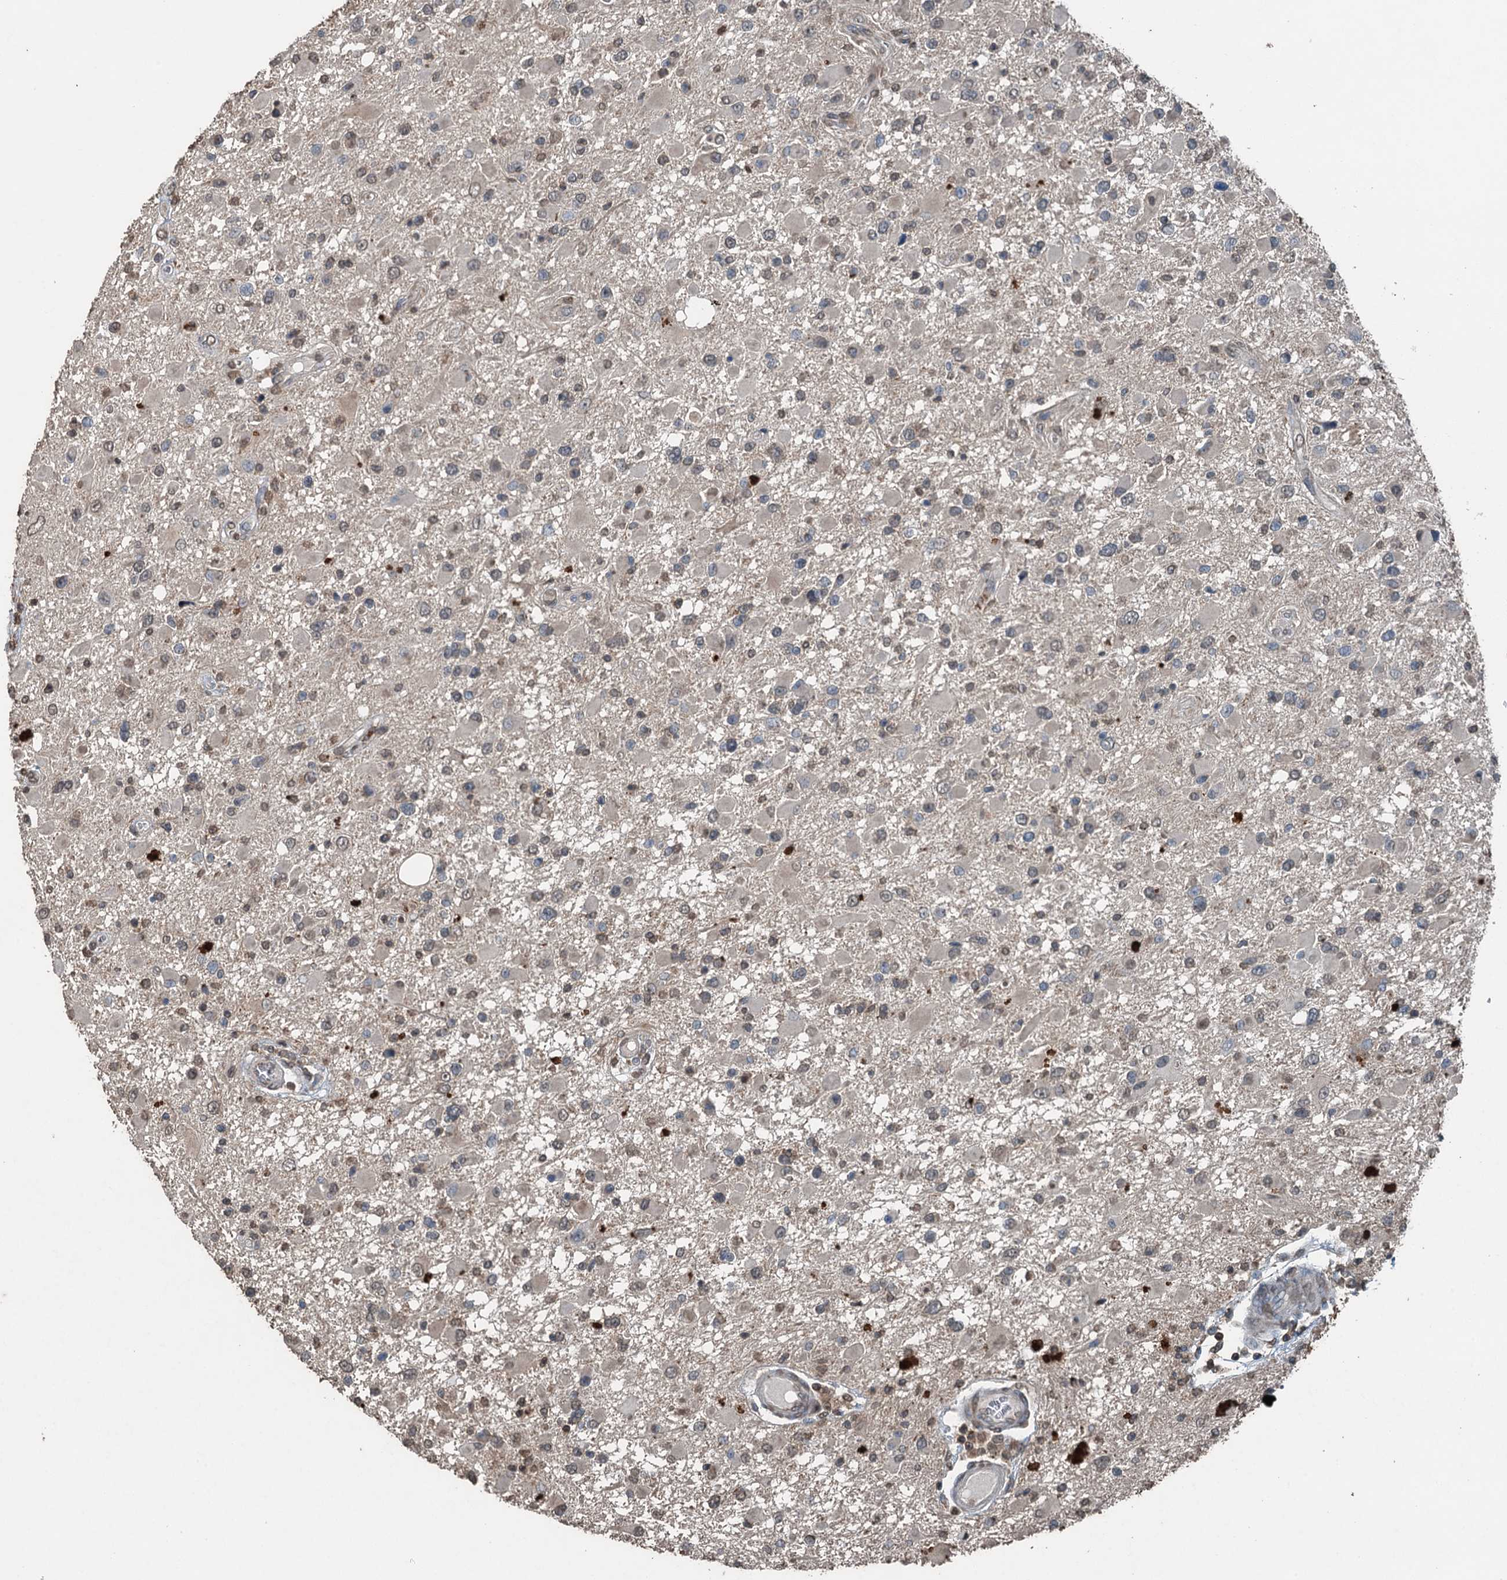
{"staining": {"intensity": "negative", "quantity": "none", "location": "none"}, "tissue": "glioma", "cell_type": "Tumor cells", "image_type": "cancer", "snomed": [{"axis": "morphology", "description": "Glioma, malignant, High grade"}, {"axis": "topography", "description": "Brain"}], "caption": "DAB immunohistochemical staining of human malignant glioma (high-grade) displays no significant expression in tumor cells.", "gene": "TCTN1", "patient": {"sex": "male", "age": 53}}